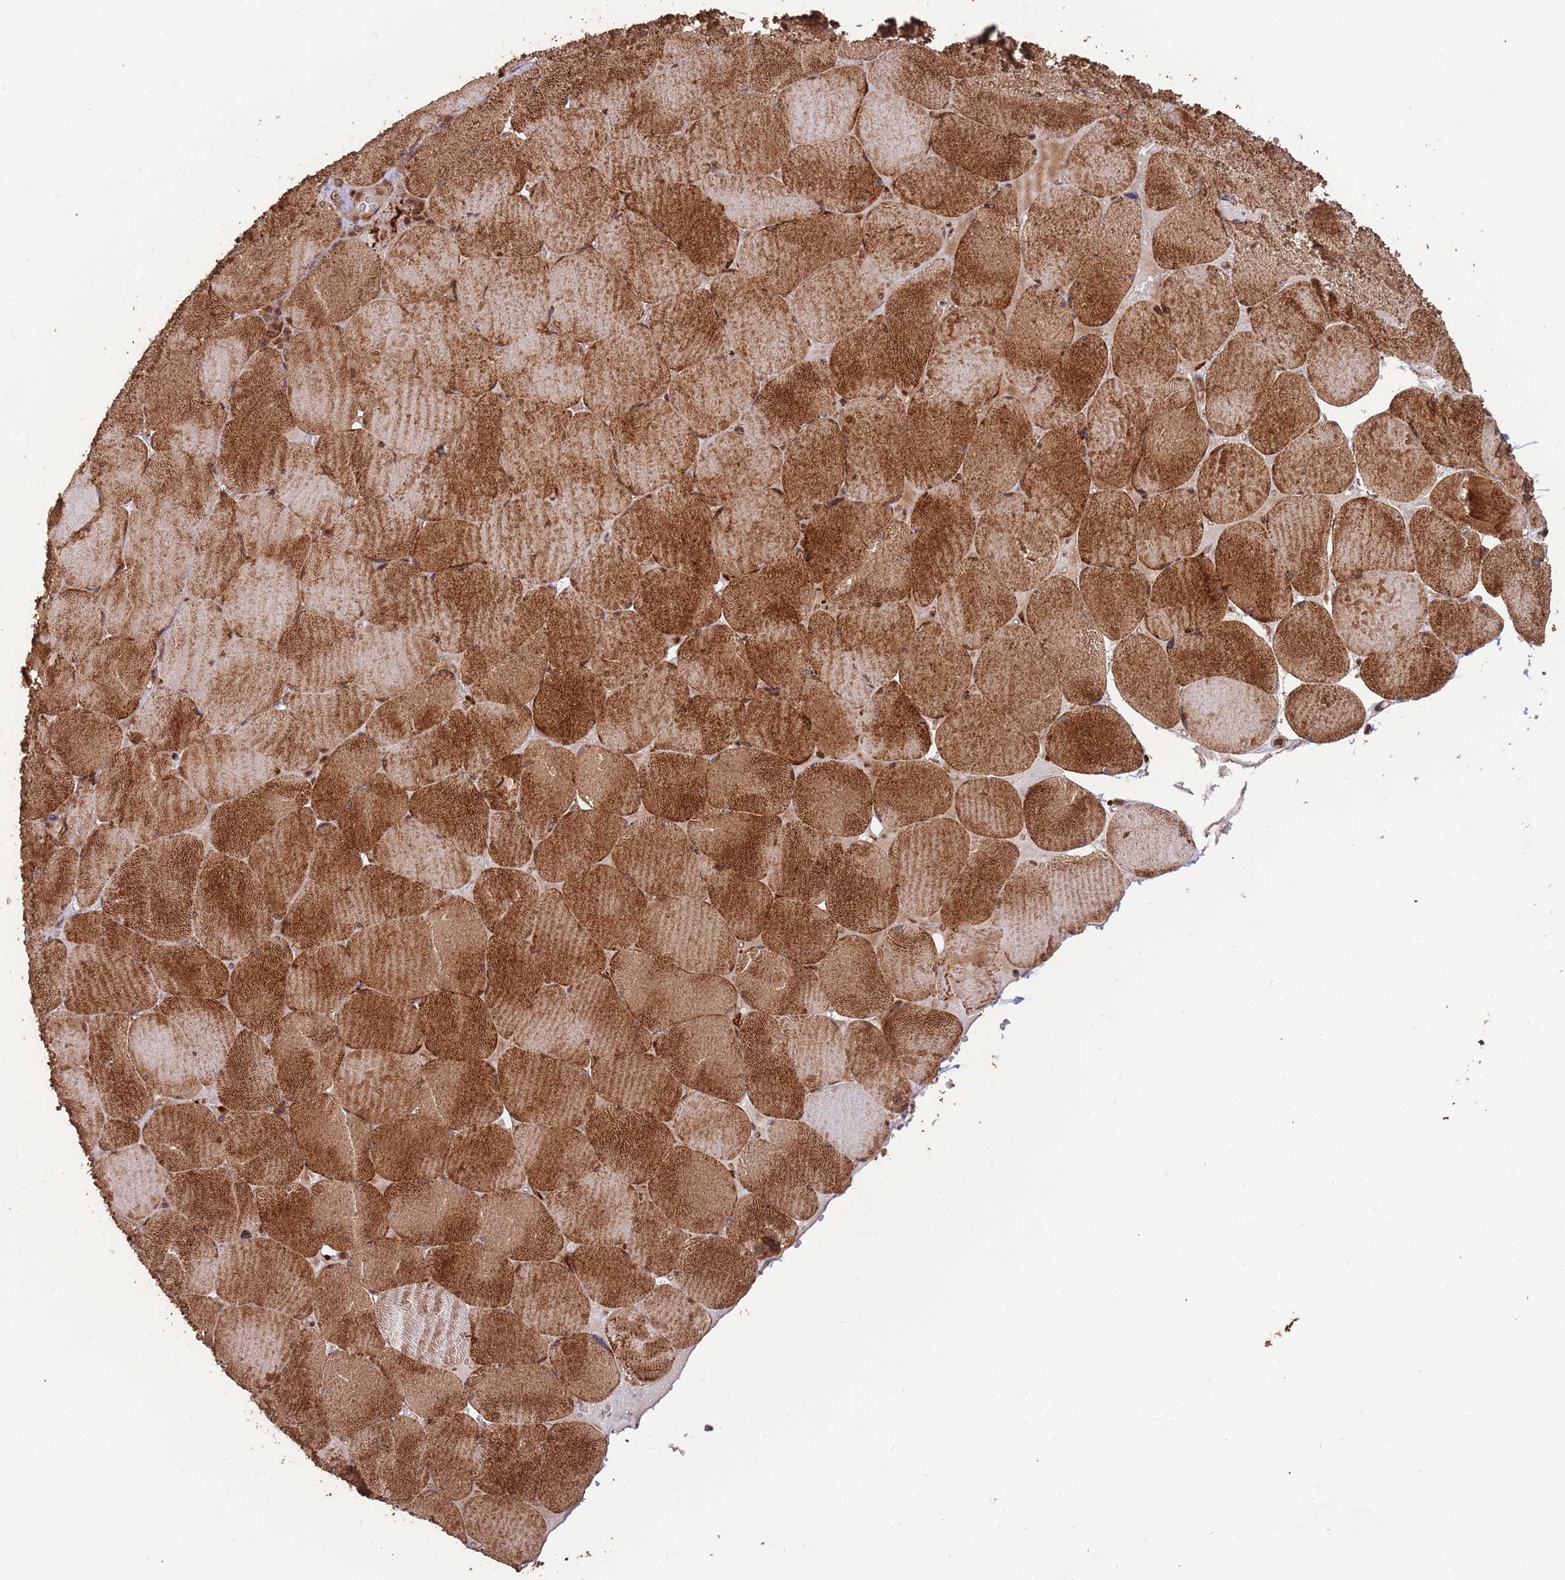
{"staining": {"intensity": "strong", "quantity": ">75%", "location": "cytoplasmic/membranous"}, "tissue": "skeletal muscle", "cell_type": "Myocytes", "image_type": "normal", "snomed": [{"axis": "morphology", "description": "Normal tissue, NOS"}, {"axis": "topography", "description": "Skeletal muscle"}, {"axis": "topography", "description": "Head-Neck"}], "caption": "A brown stain highlights strong cytoplasmic/membranous positivity of a protein in myocytes of unremarkable human skeletal muscle.", "gene": "ZNF428", "patient": {"sex": "male", "age": 66}}